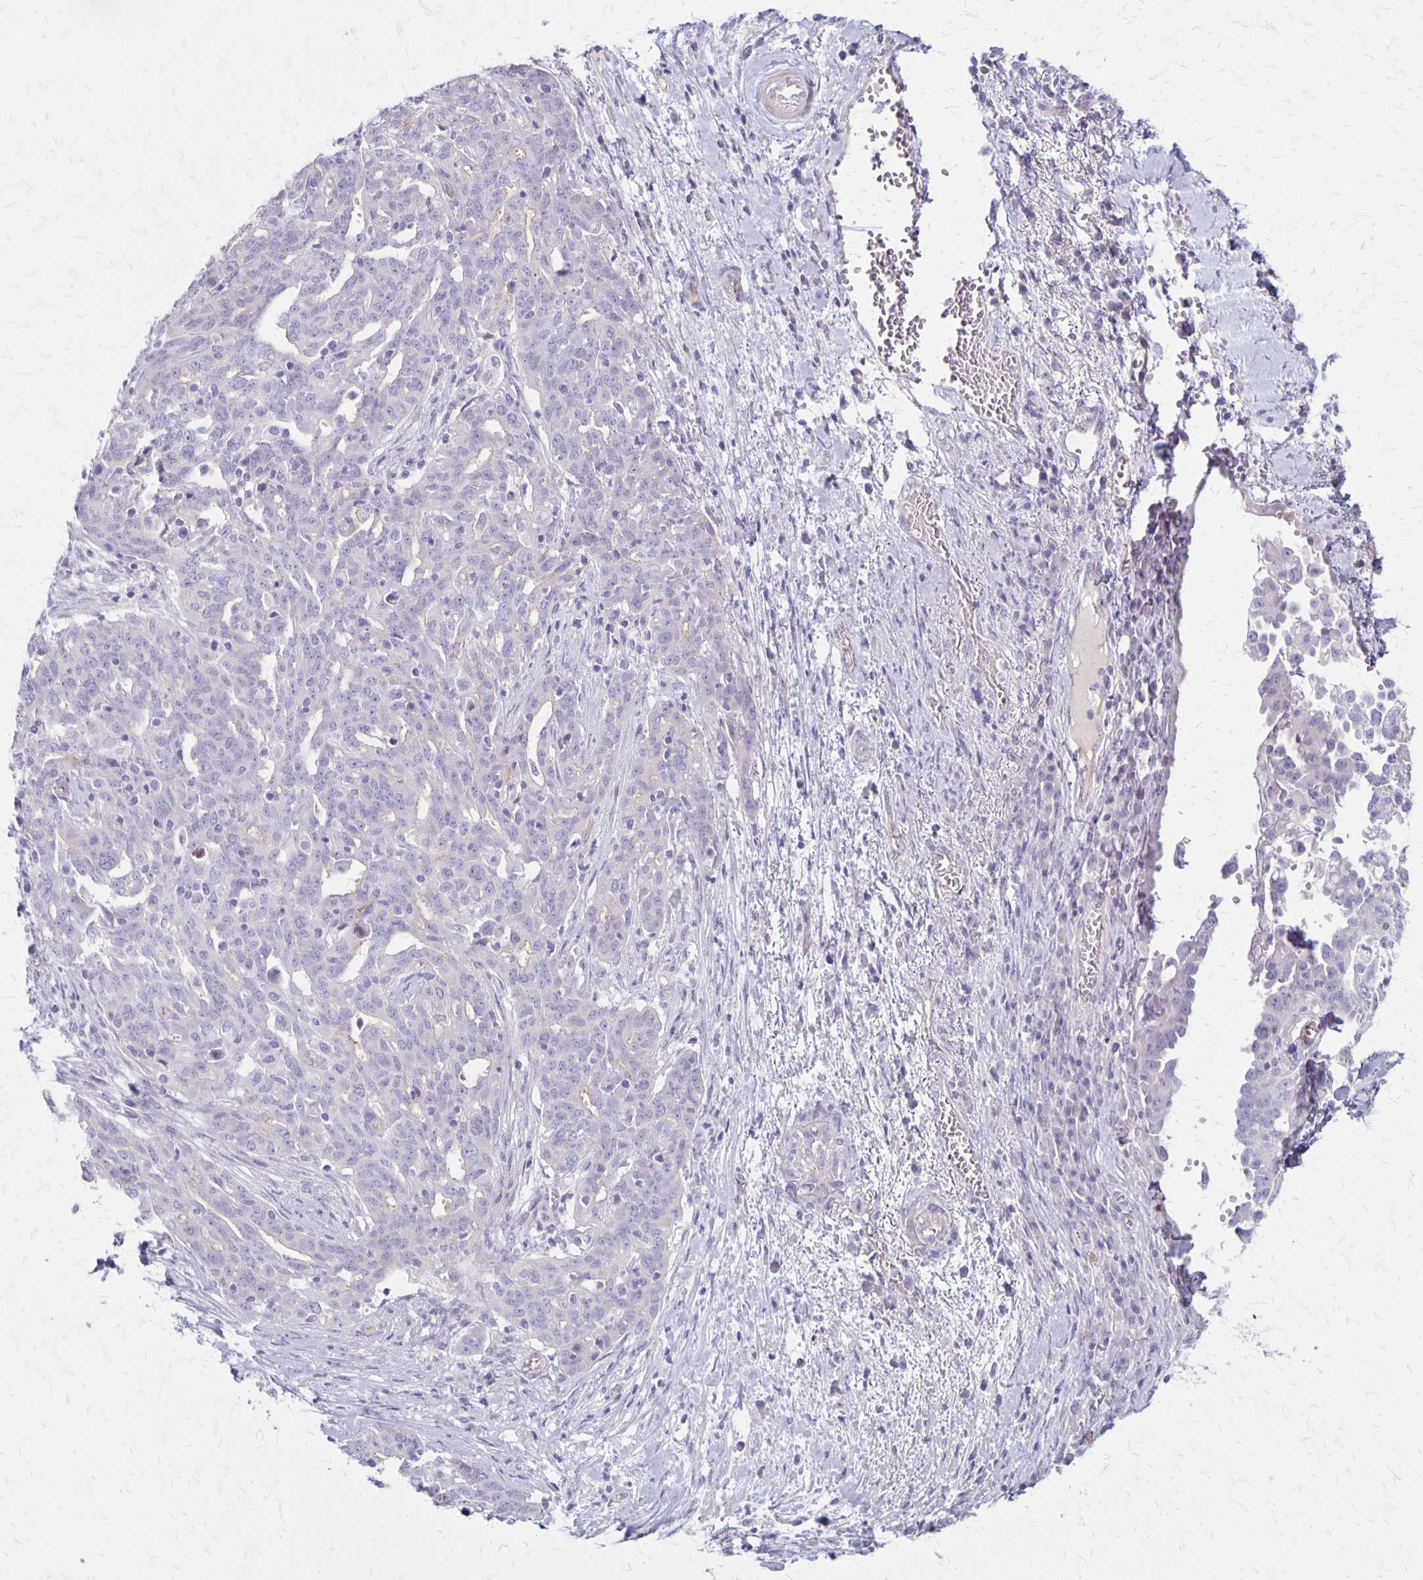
{"staining": {"intensity": "negative", "quantity": "none", "location": "none"}, "tissue": "ovarian cancer", "cell_type": "Tumor cells", "image_type": "cancer", "snomed": [{"axis": "morphology", "description": "Cystadenocarcinoma, serous, NOS"}, {"axis": "topography", "description": "Ovary"}], "caption": "Ovarian cancer stained for a protein using immunohistochemistry demonstrates no expression tumor cells.", "gene": "HOMER1", "patient": {"sex": "female", "age": 67}}